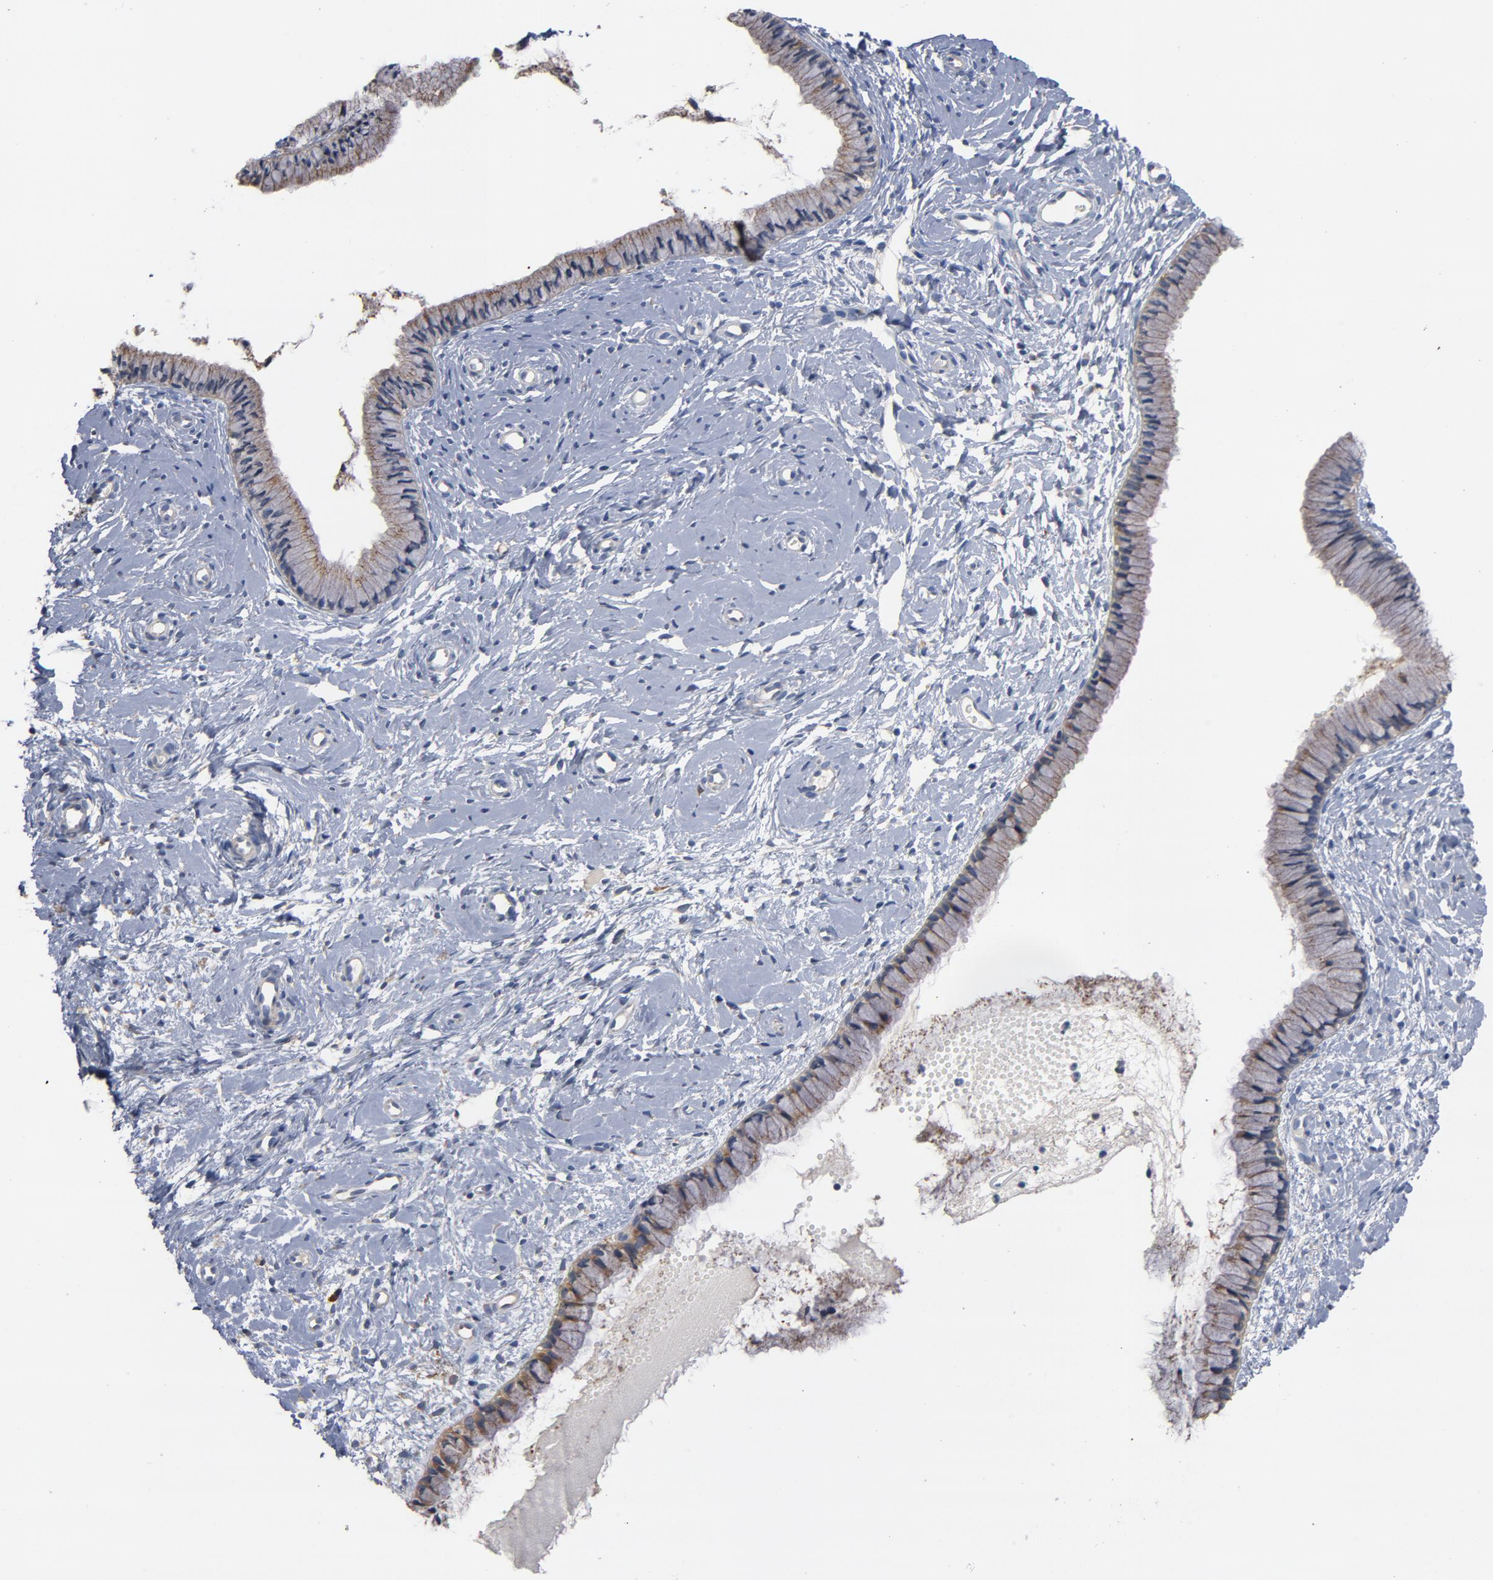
{"staining": {"intensity": "moderate", "quantity": "<25%", "location": "cytoplasmic/membranous"}, "tissue": "cervix", "cell_type": "Glandular cells", "image_type": "normal", "snomed": [{"axis": "morphology", "description": "Normal tissue, NOS"}, {"axis": "topography", "description": "Cervix"}], "caption": "Cervix stained with DAB (3,3'-diaminobenzidine) immunohistochemistry reveals low levels of moderate cytoplasmic/membranous expression in approximately <25% of glandular cells.", "gene": "TLR4", "patient": {"sex": "female", "age": 46}}